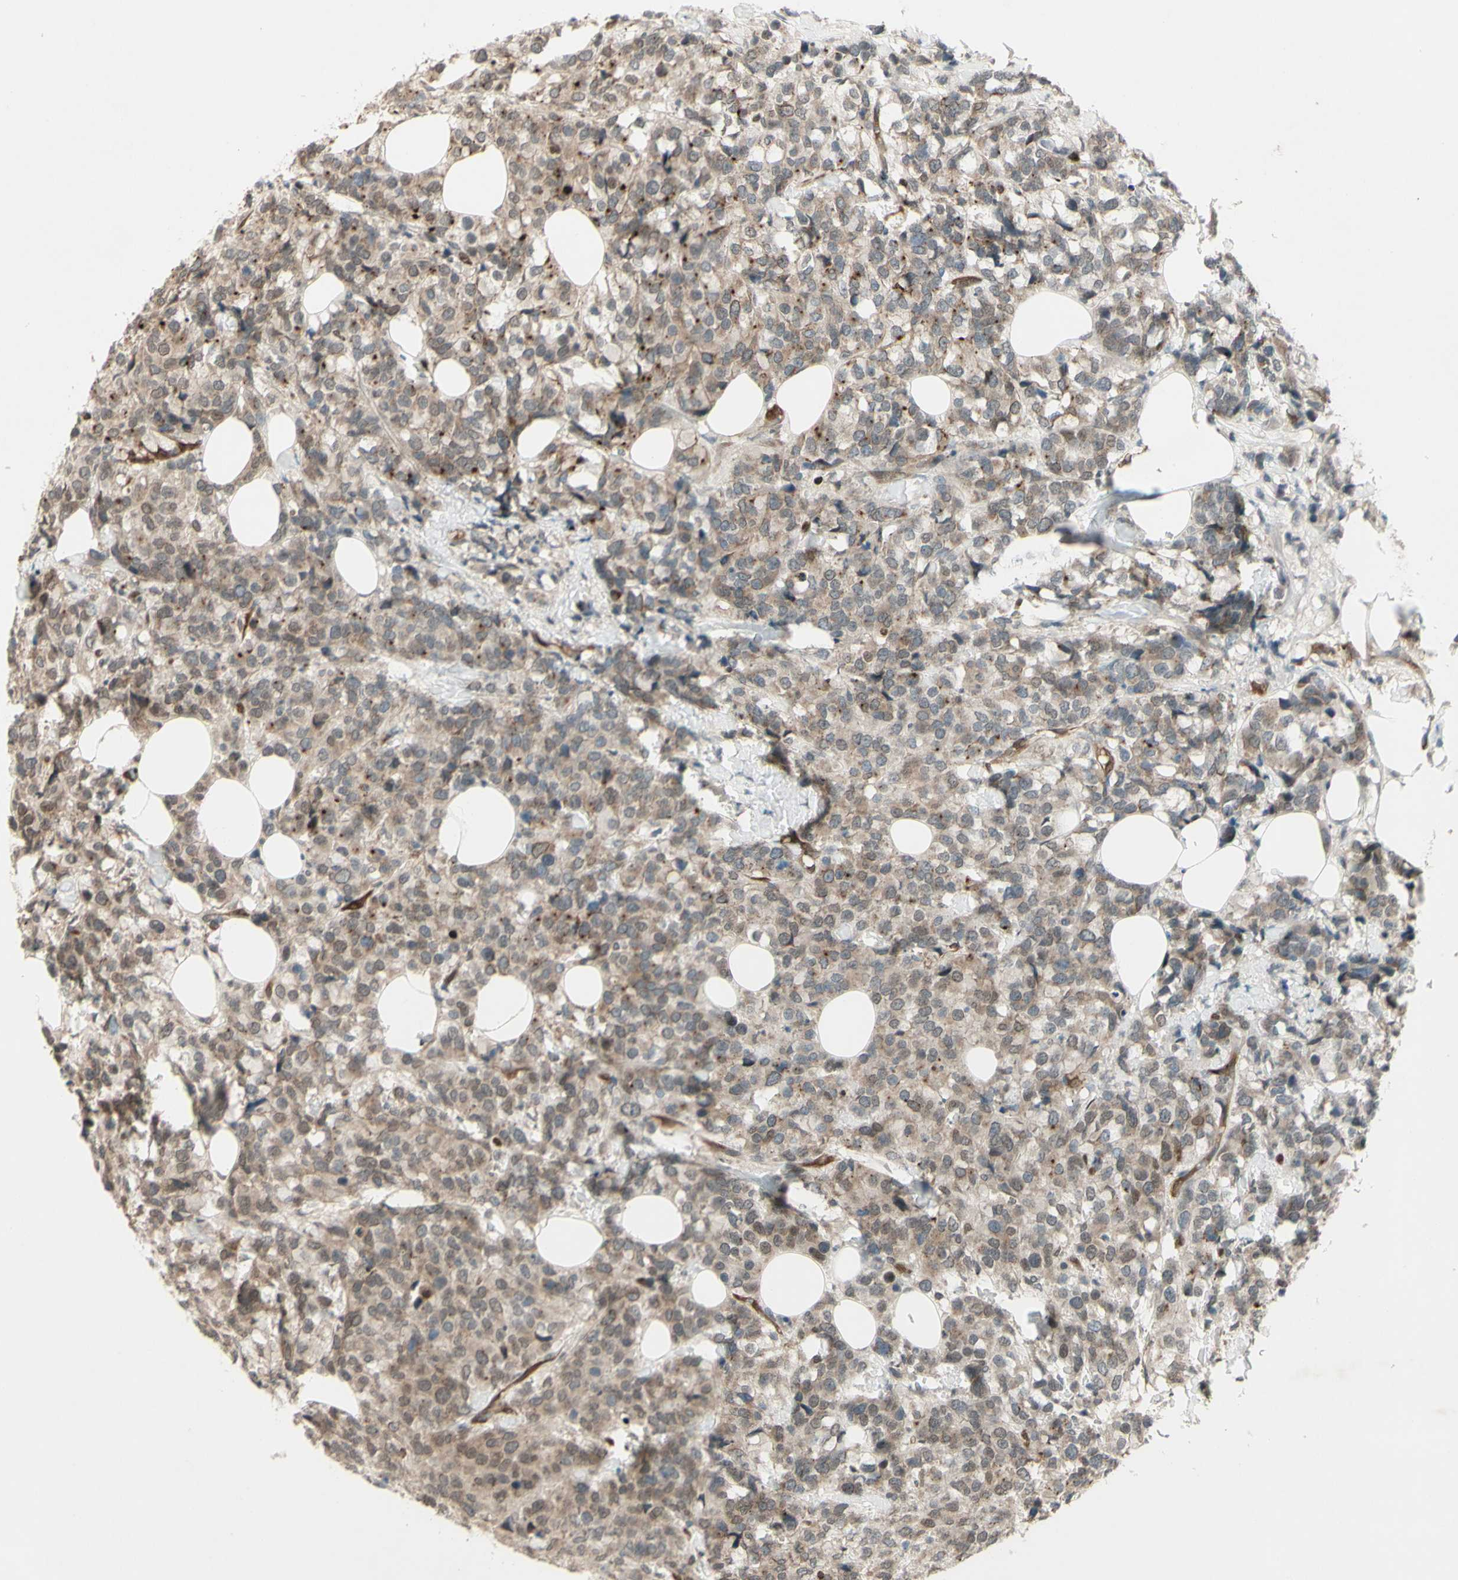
{"staining": {"intensity": "weak", "quantity": ">75%", "location": "cytoplasmic/membranous"}, "tissue": "breast cancer", "cell_type": "Tumor cells", "image_type": "cancer", "snomed": [{"axis": "morphology", "description": "Lobular carcinoma"}, {"axis": "topography", "description": "Breast"}], "caption": "A high-resolution histopathology image shows immunohistochemistry (IHC) staining of lobular carcinoma (breast), which reveals weak cytoplasmic/membranous positivity in about >75% of tumor cells.", "gene": "MLF2", "patient": {"sex": "female", "age": 59}}